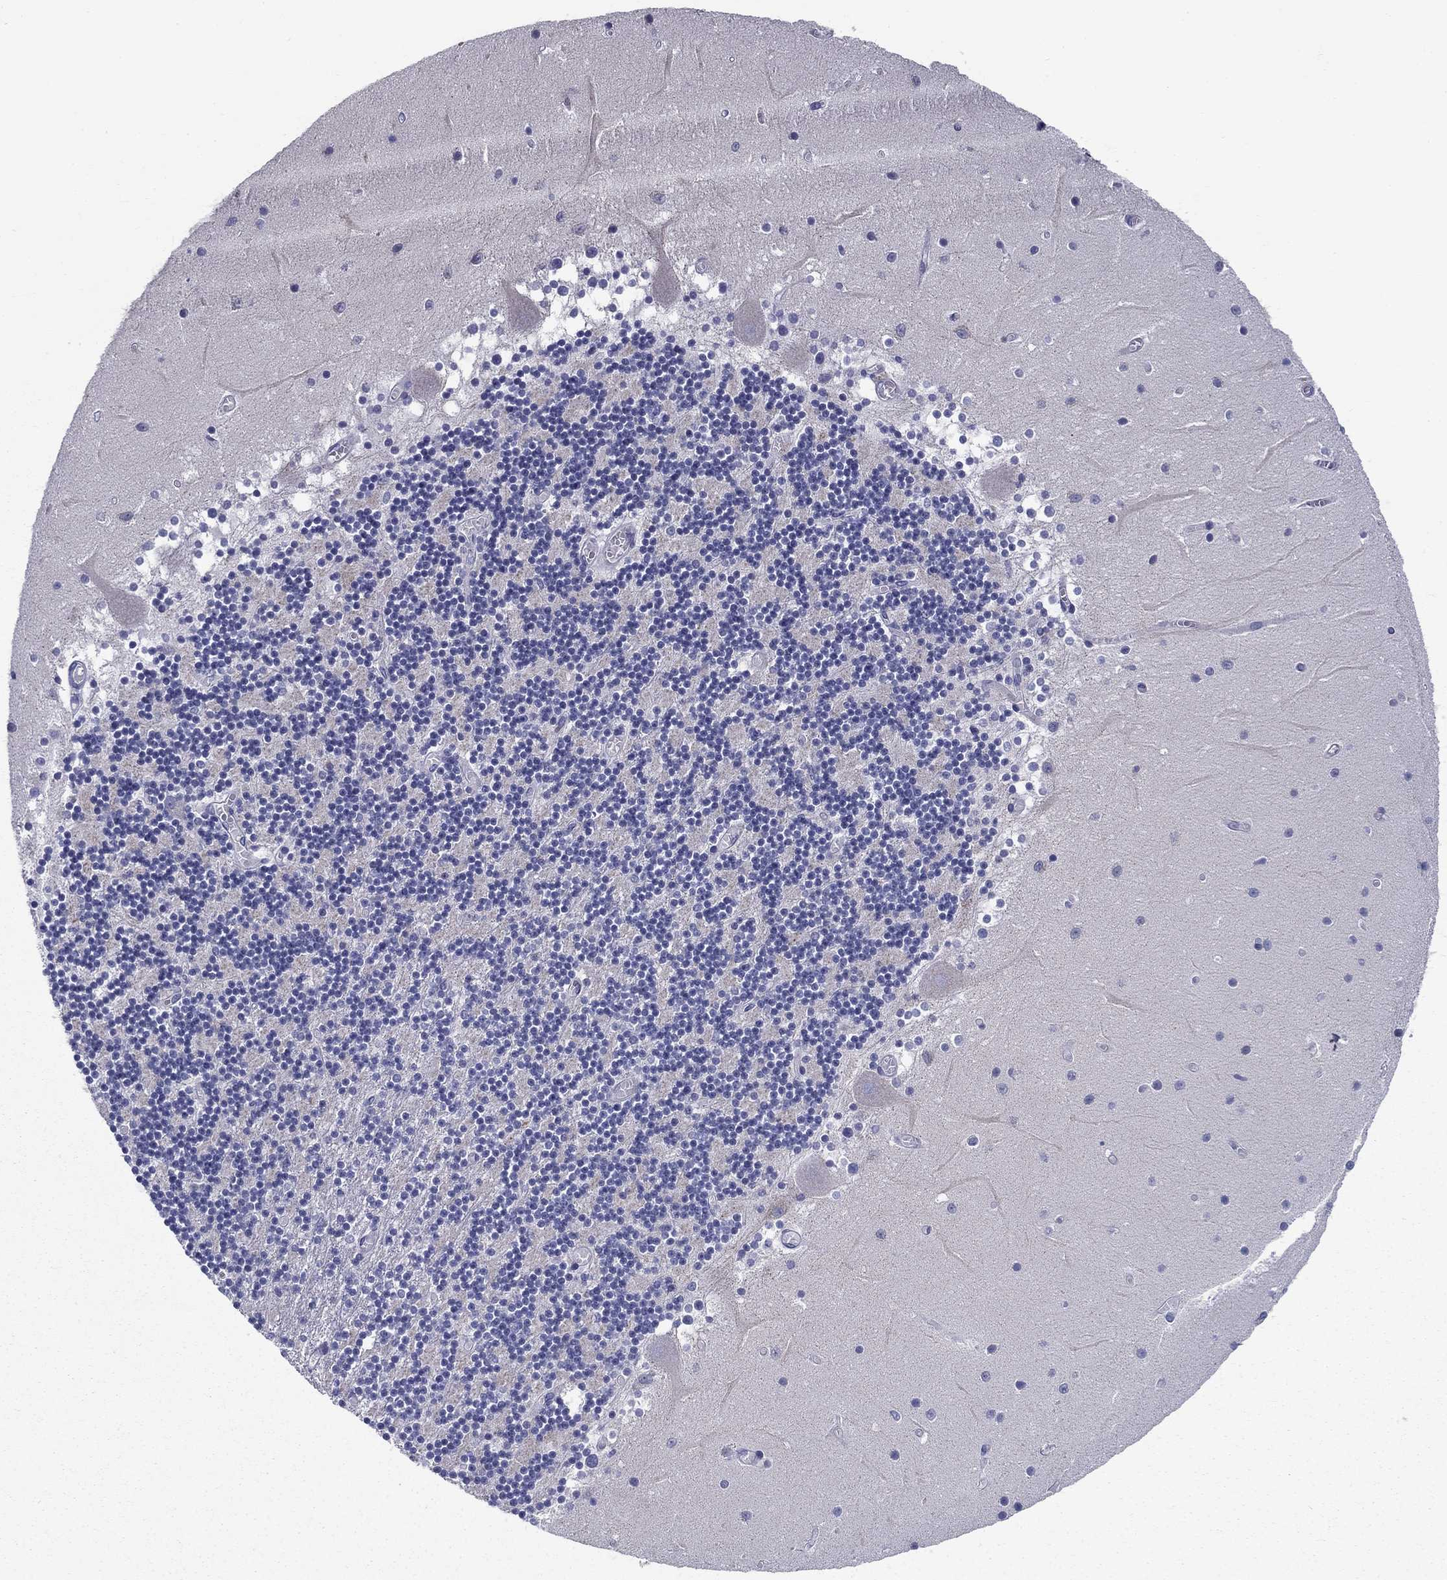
{"staining": {"intensity": "negative", "quantity": "none", "location": "none"}, "tissue": "cerebellum", "cell_type": "Cells in granular layer", "image_type": "normal", "snomed": [{"axis": "morphology", "description": "Normal tissue, NOS"}, {"axis": "topography", "description": "Cerebellum"}], "caption": "High power microscopy photomicrograph of an immunohistochemistry histopathology image of benign cerebellum, revealing no significant positivity in cells in granular layer.", "gene": "UPB1", "patient": {"sex": "female", "age": 28}}